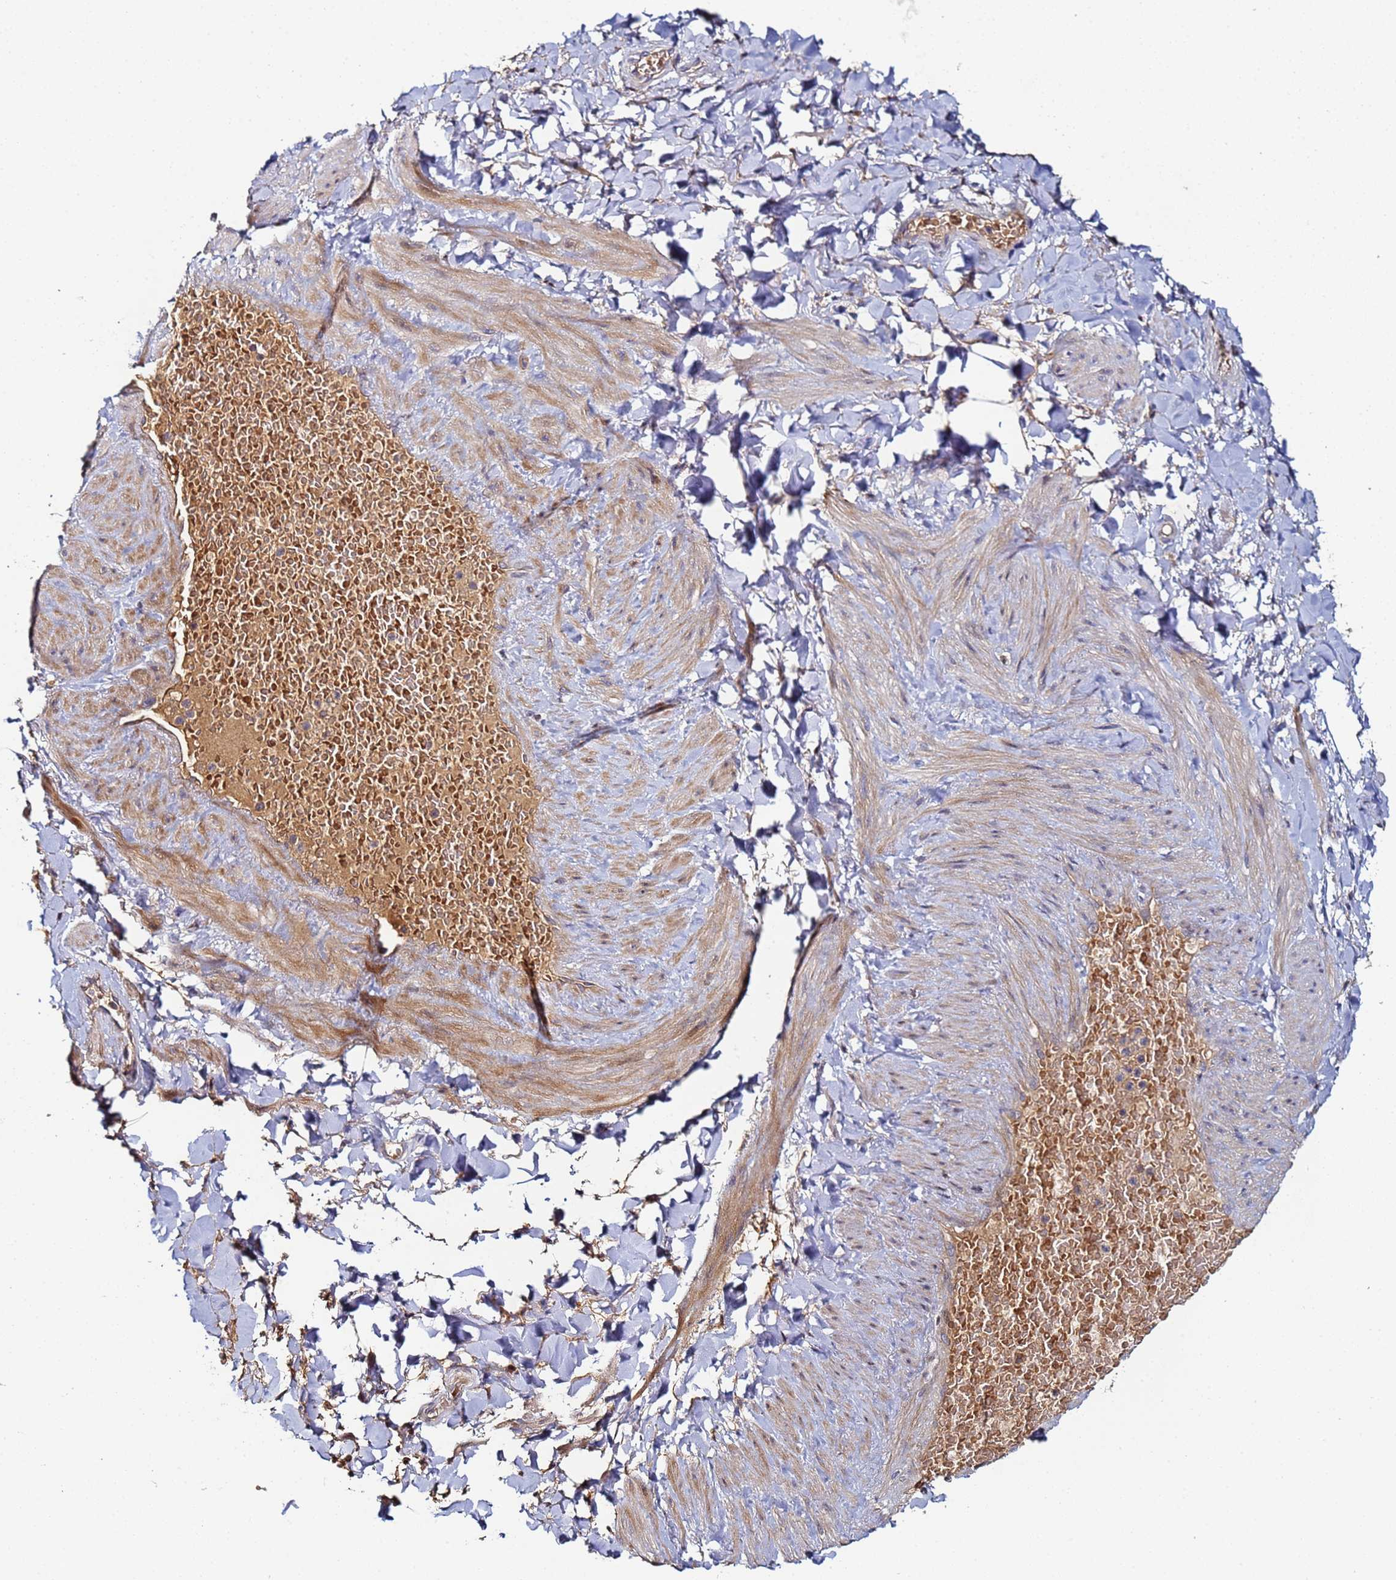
{"staining": {"intensity": "weak", "quantity": "<25%", "location": "cytoplasmic/membranous"}, "tissue": "adipose tissue", "cell_type": "Adipocytes", "image_type": "normal", "snomed": [{"axis": "morphology", "description": "Normal tissue, NOS"}, {"axis": "topography", "description": "Soft tissue"}, {"axis": "topography", "description": "Vascular tissue"}], "caption": "The IHC image has no significant positivity in adipocytes of adipose tissue. The staining is performed using DAB (3,3'-diaminobenzidine) brown chromogen with nuclei counter-stained in using hematoxylin.", "gene": "OSER1", "patient": {"sex": "male", "age": 54}}